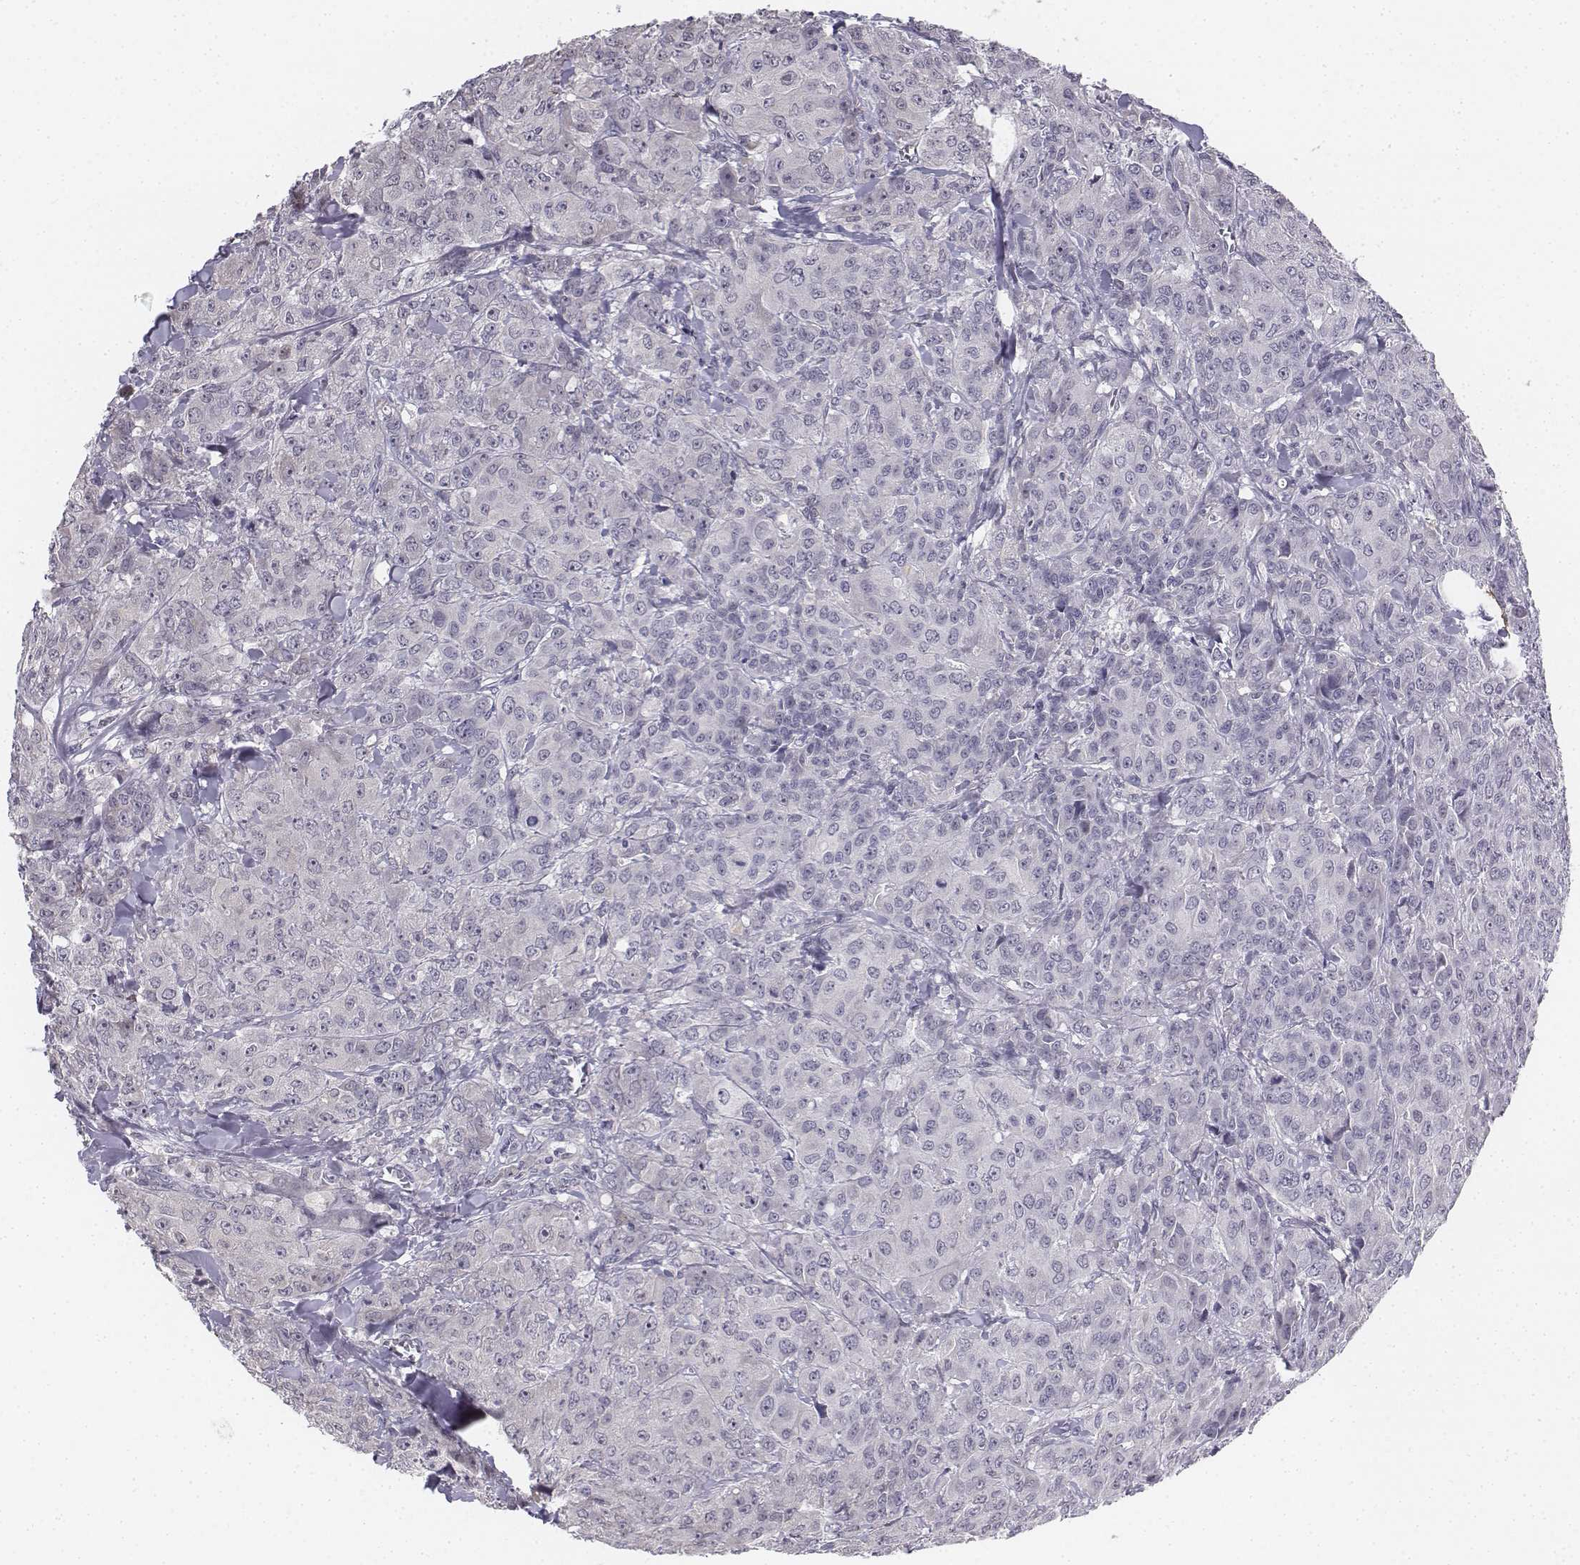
{"staining": {"intensity": "negative", "quantity": "none", "location": "none"}, "tissue": "breast cancer", "cell_type": "Tumor cells", "image_type": "cancer", "snomed": [{"axis": "morphology", "description": "Duct carcinoma"}, {"axis": "topography", "description": "Breast"}], "caption": "Tumor cells show no significant protein expression in infiltrating ductal carcinoma (breast). The staining is performed using DAB (3,3'-diaminobenzidine) brown chromogen with nuclei counter-stained in using hematoxylin.", "gene": "PENK", "patient": {"sex": "female", "age": 43}}